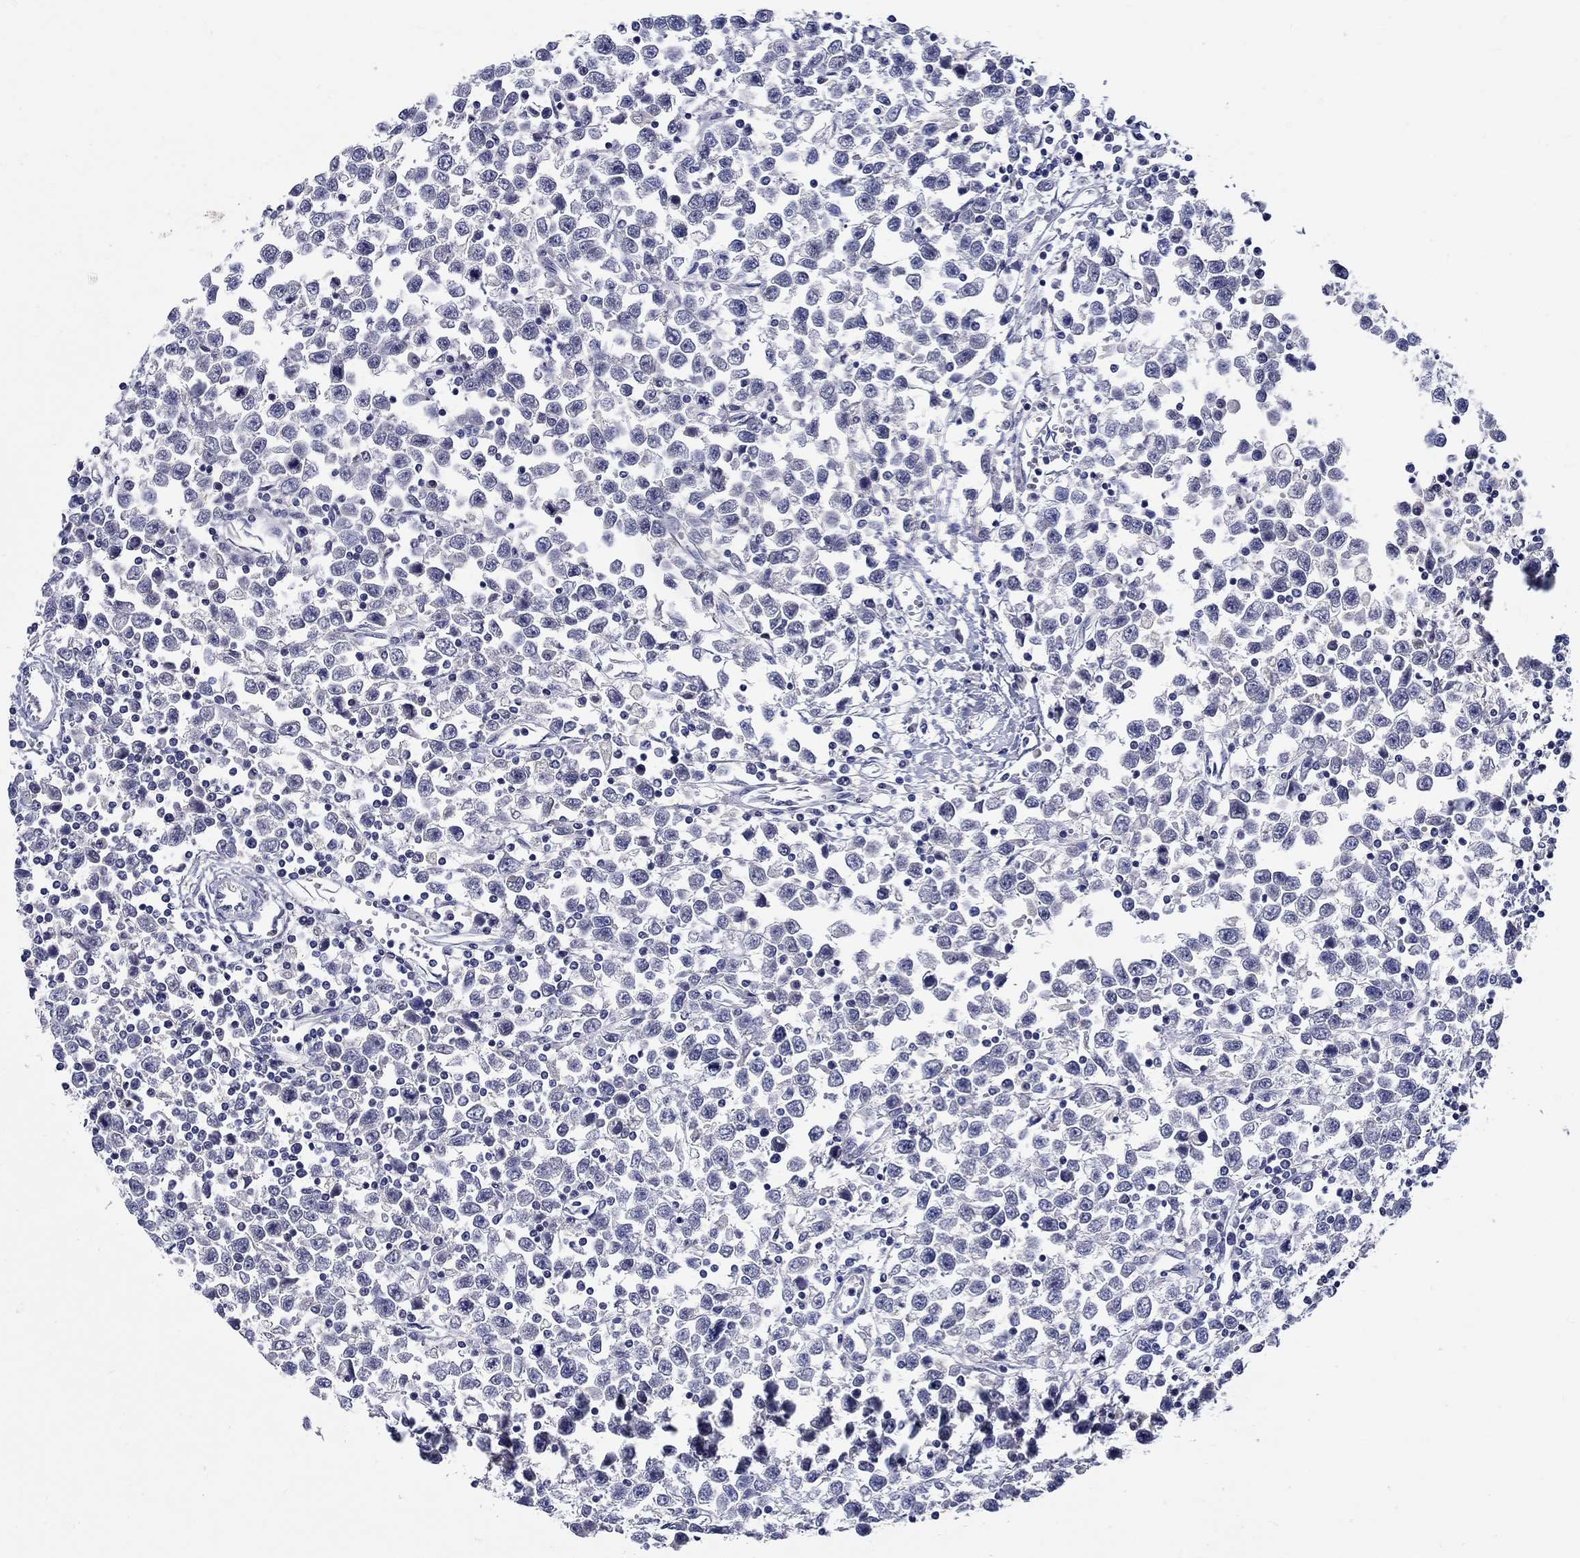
{"staining": {"intensity": "negative", "quantity": "none", "location": "none"}, "tissue": "testis cancer", "cell_type": "Tumor cells", "image_type": "cancer", "snomed": [{"axis": "morphology", "description": "Seminoma, NOS"}, {"axis": "topography", "description": "Testis"}], "caption": "Immunohistochemistry of human testis seminoma shows no expression in tumor cells.", "gene": "SLC30A3", "patient": {"sex": "male", "age": 34}}